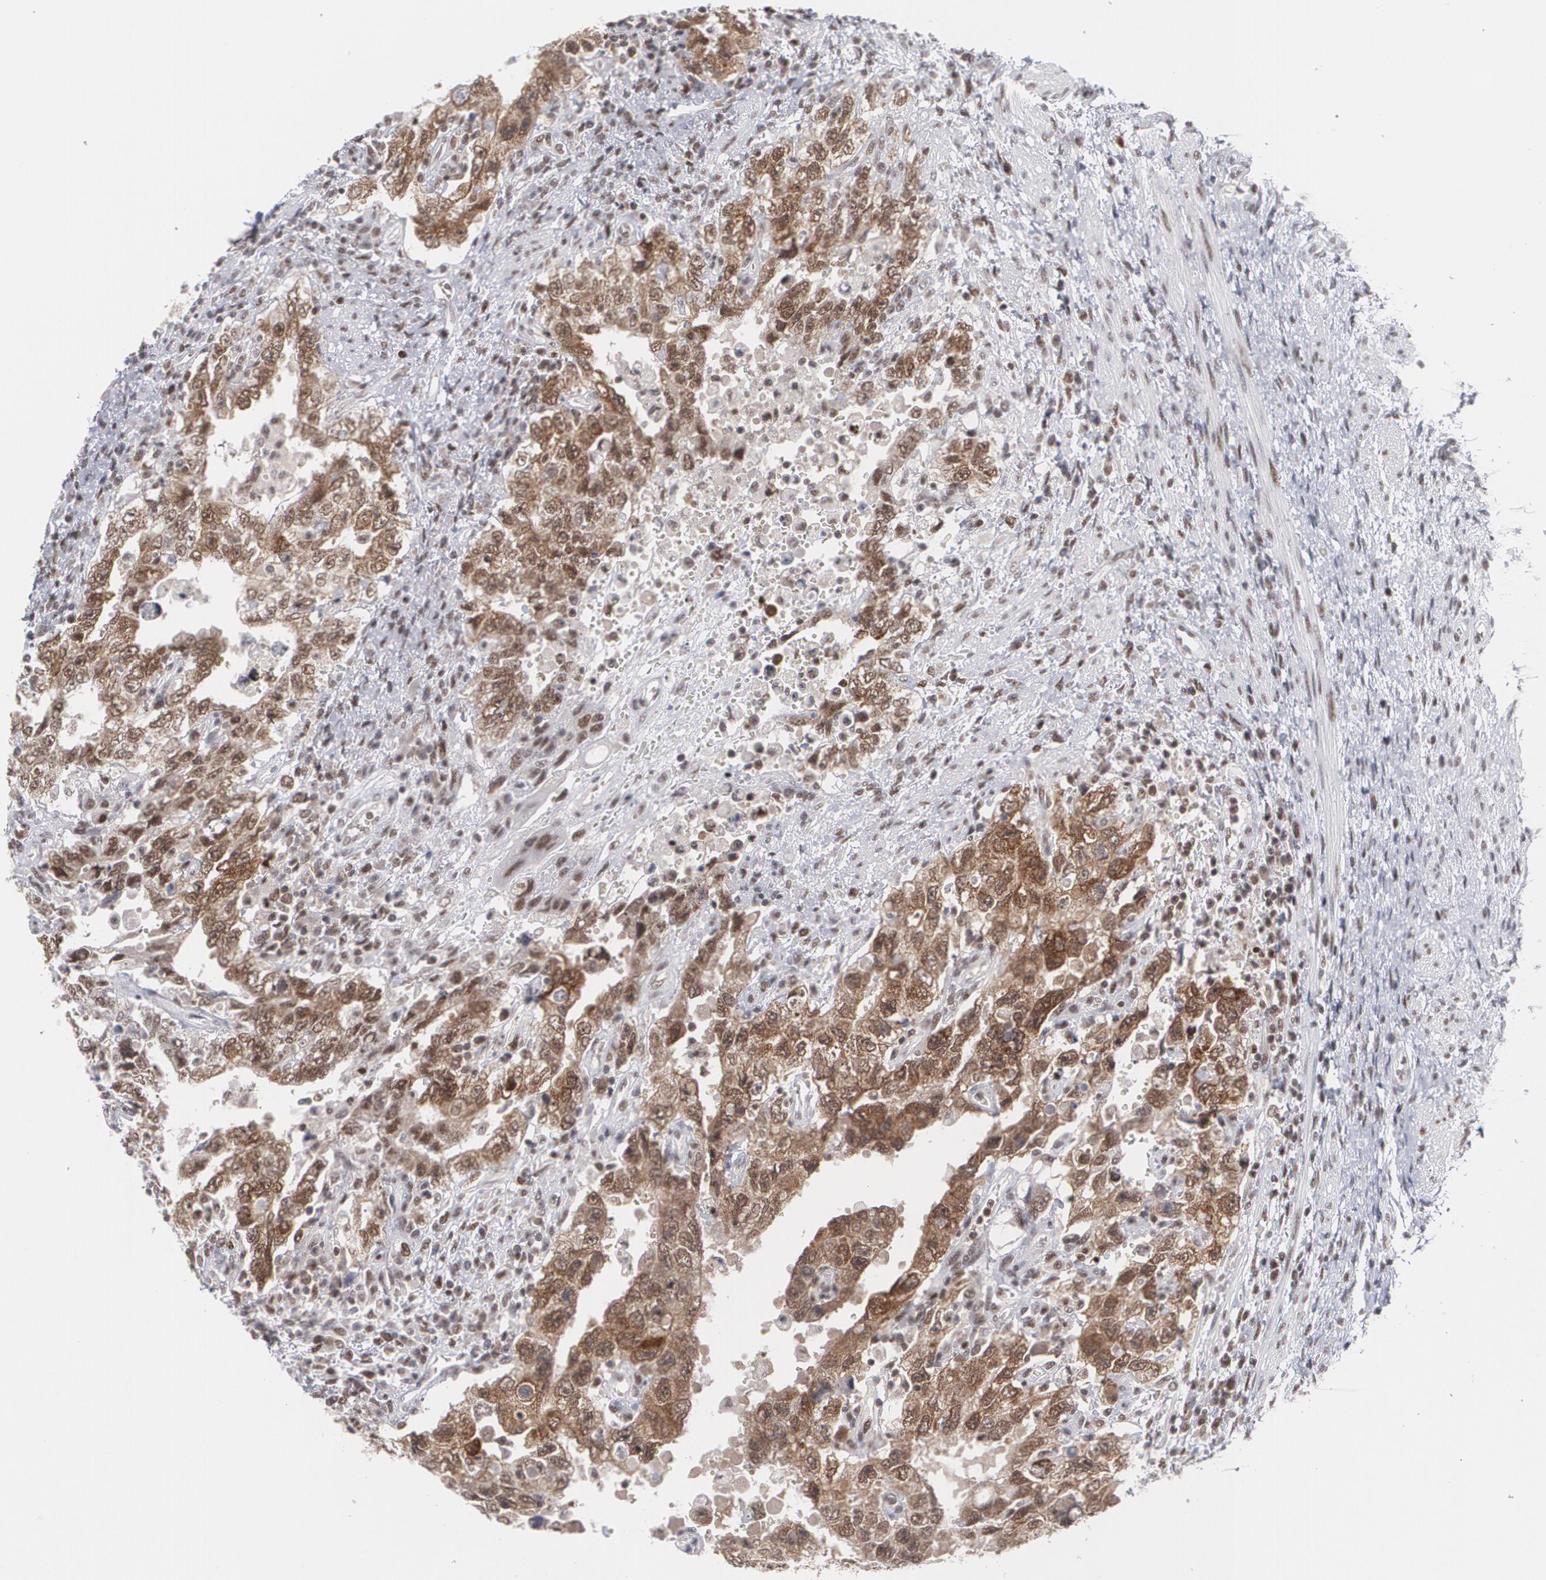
{"staining": {"intensity": "strong", "quantity": ">75%", "location": "nuclear"}, "tissue": "testis cancer", "cell_type": "Tumor cells", "image_type": "cancer", "snomed": [{"axis": "morphology", "description": "Carcinoma, Embryonal, NOS"}, {"axis": "topography", "description": "Testis"}], "caption": "The image shows a brown stain indicating the presence of a protein in the nuclear of tumor cells in testis cancer. Nuclei are stained in blue.", "gene": "MCL1", "patient": {"sex": "male", "age": 26}}